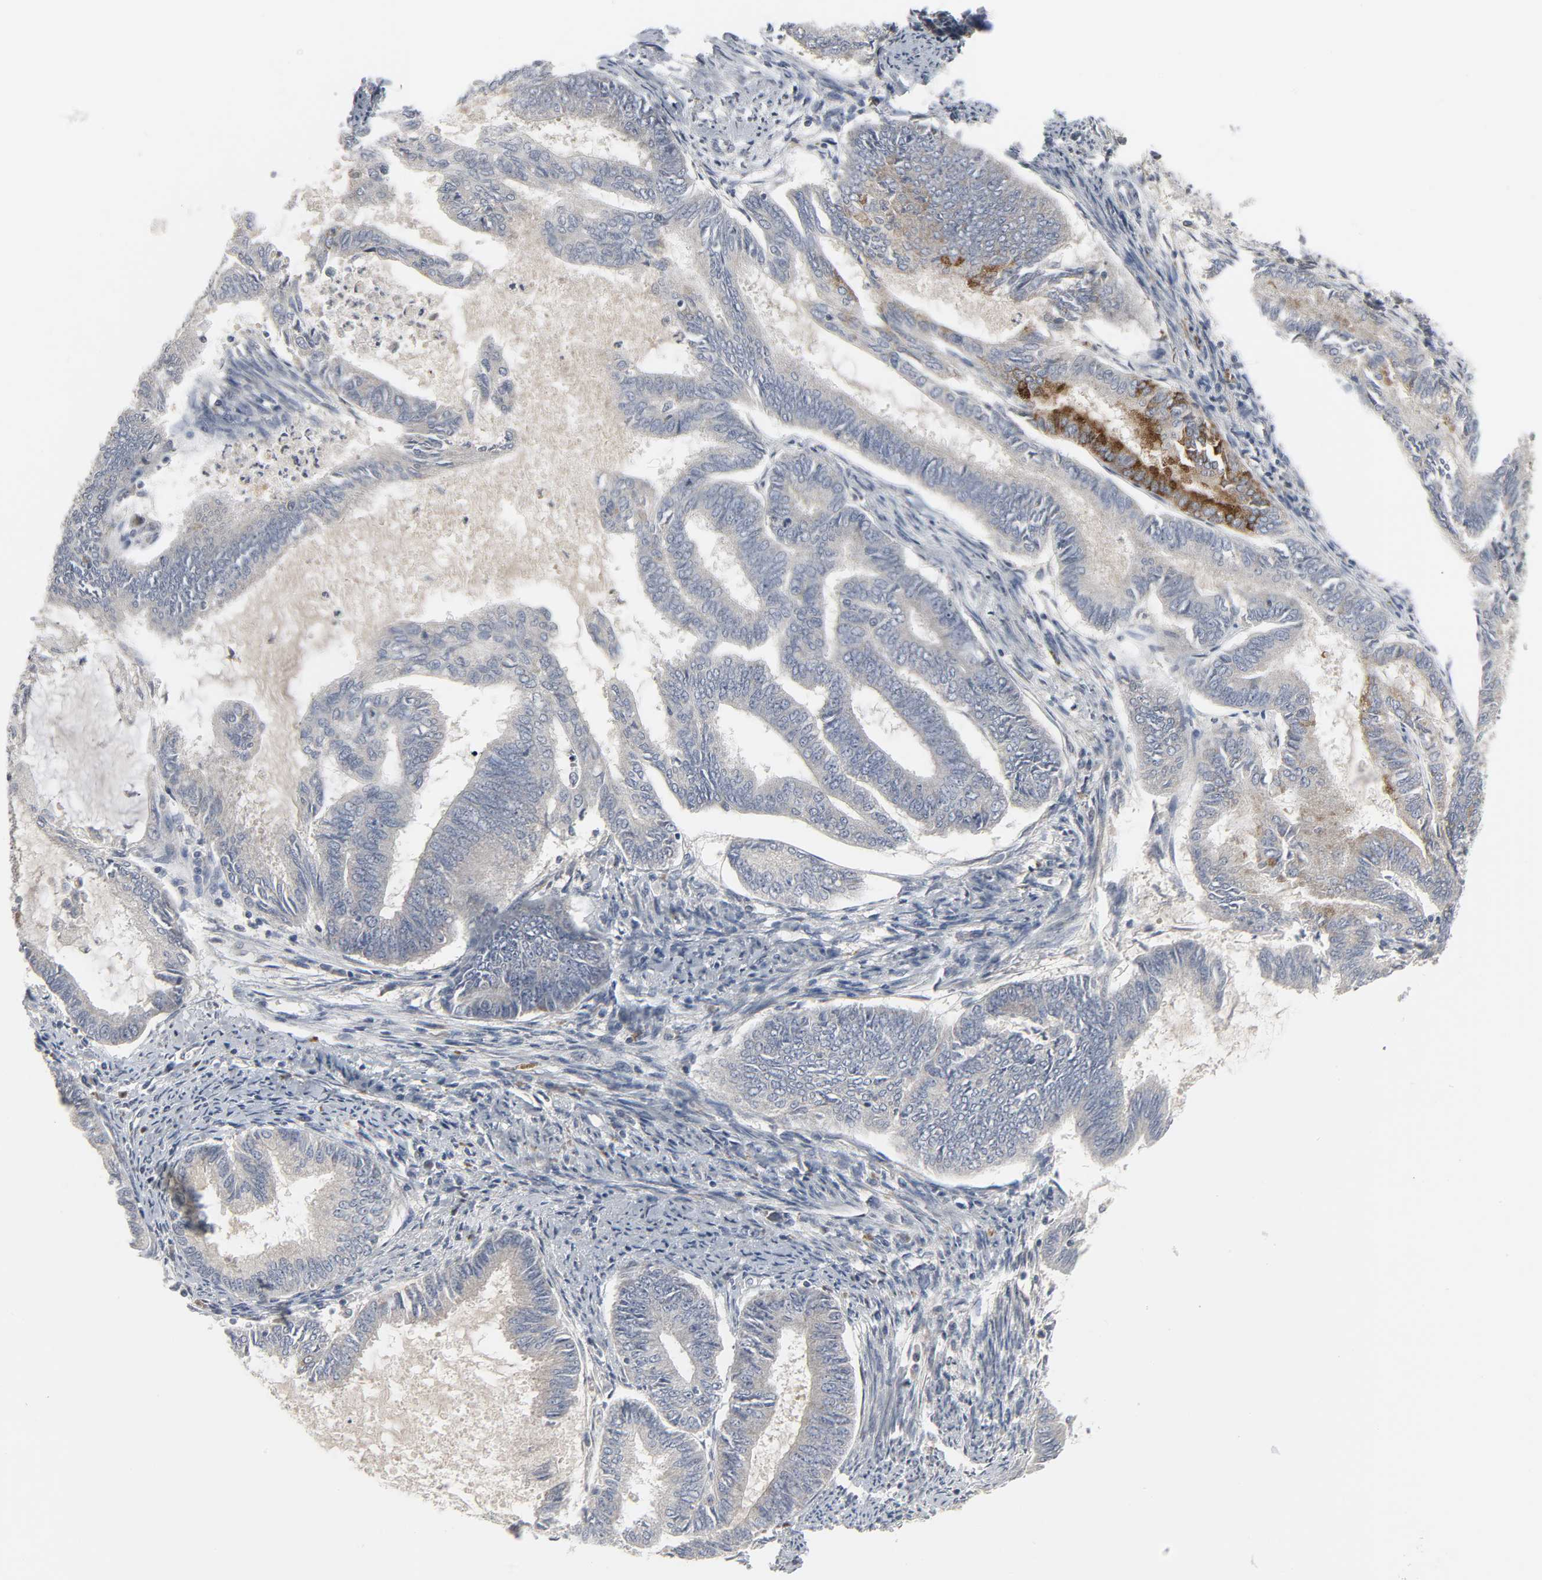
{"staining": {"intensity": "strong", "quantity": "<25%", "location": "cytoplasmic/membranous"}, "tissue": "endometrial cancer", "cell_type": "Tumor cells", "image_type": "cancer", "snomed": [{"axis": "morphology", "description": "Adenocarcinoma, NOS"}, {"axis": "topography", "description": "Endometrium"}], "caption": "Tumor cells display medium levels of strong cytoplasmic/membranous staining in about <25% of cells in human adenocarcinoma (endometrial).", "gene": "CLIP1", "patient": {"sex": "female", "age": 86}}